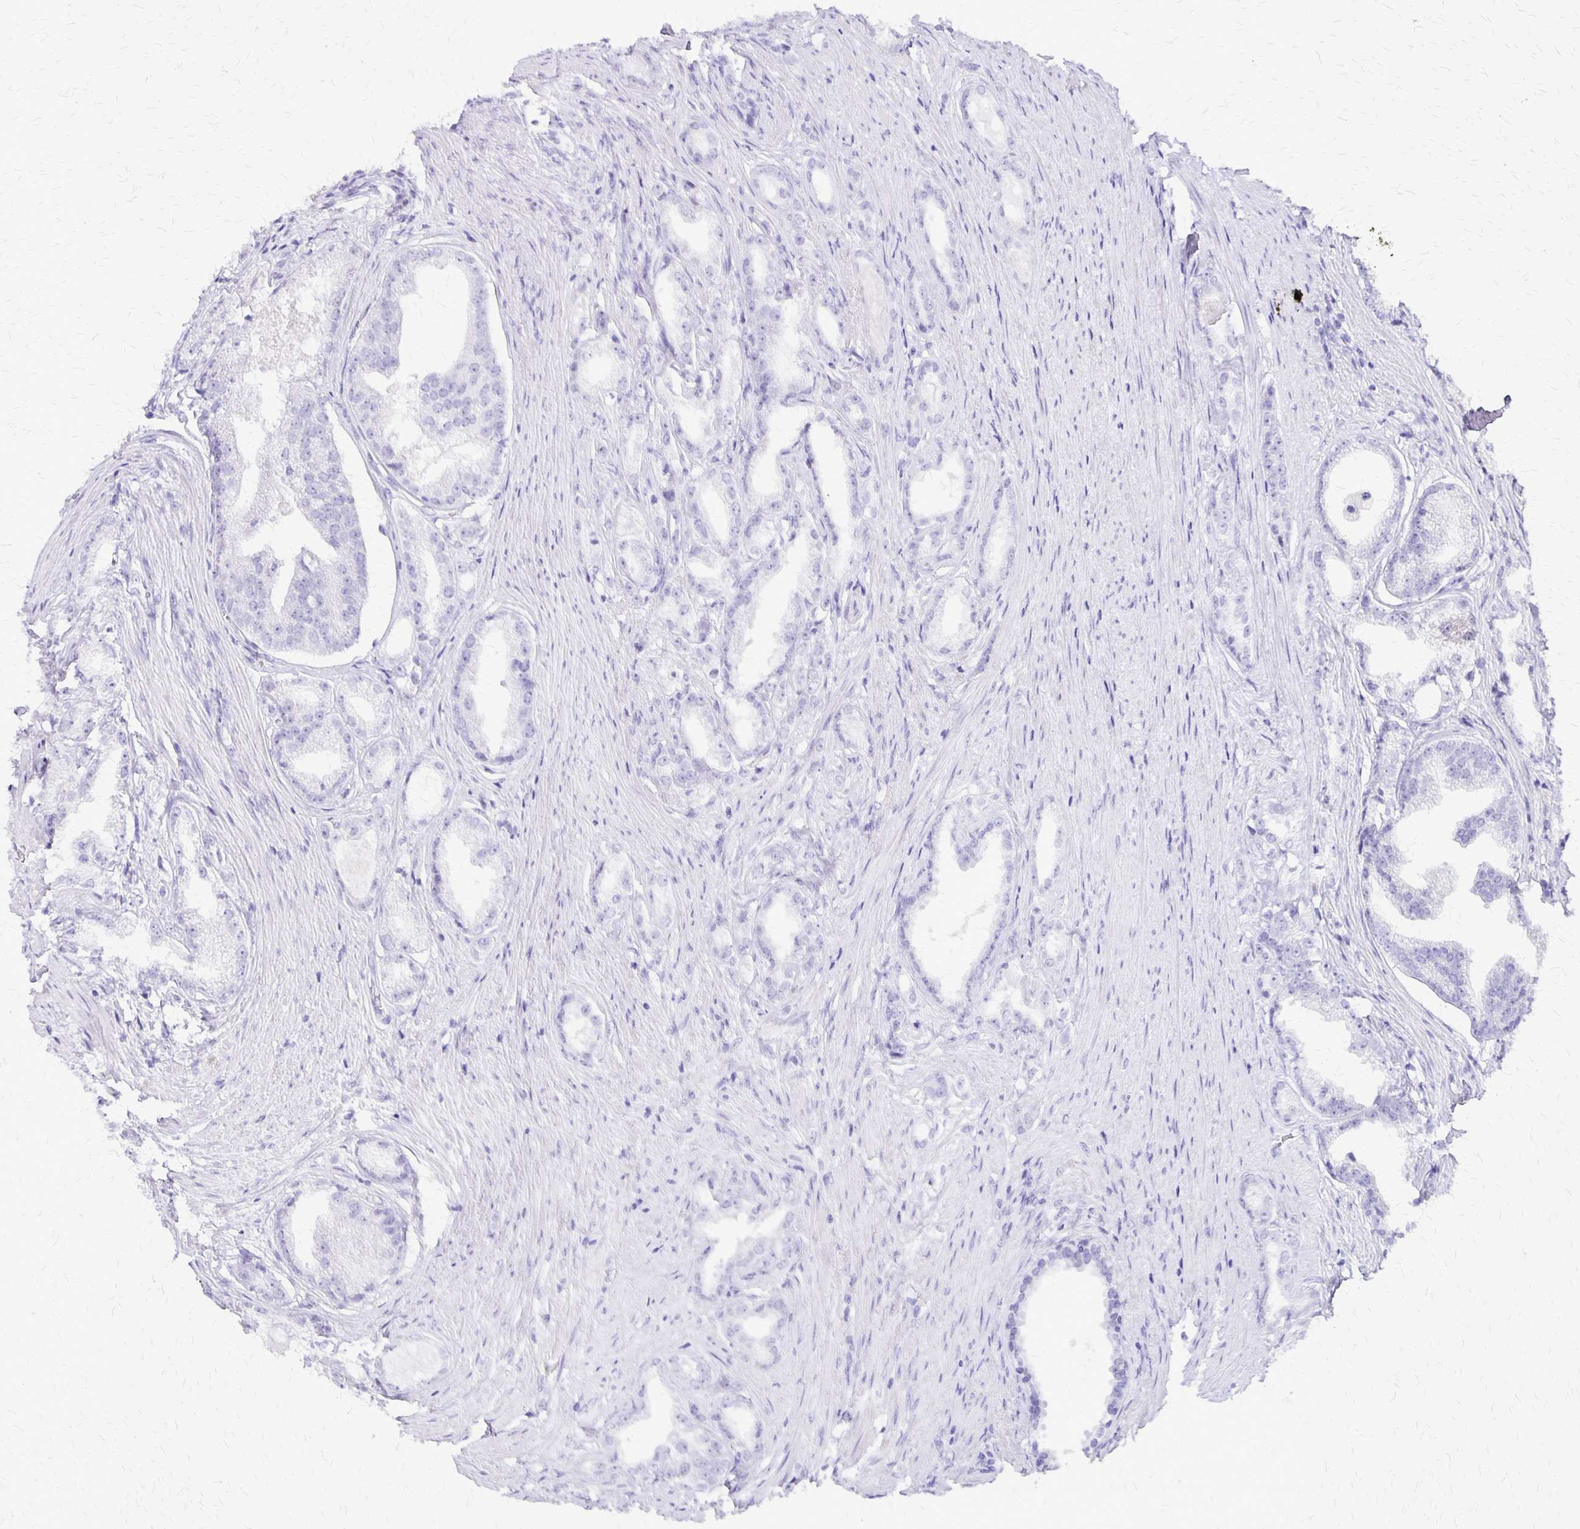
{"staining": {"intensity": "negative", "quantity": "none", "location": "none"}, "tissue": "prostate cancer", "cell_type": "Tumor cells", "image_type": "cancer", "snomed": [{"axis": "morphology", "description": "Adenocarcinoma, Low grade"}, {"axis": "topography", "description": "Prostate"}], "caption": "A high-resolution image shows IHC staining of prostate low-grade adenocarcinoma, which demonstrates no significant positivity in tumor cells.", "gene": "SLC13A2", "patient": {"sex": "male", "age": 65}}